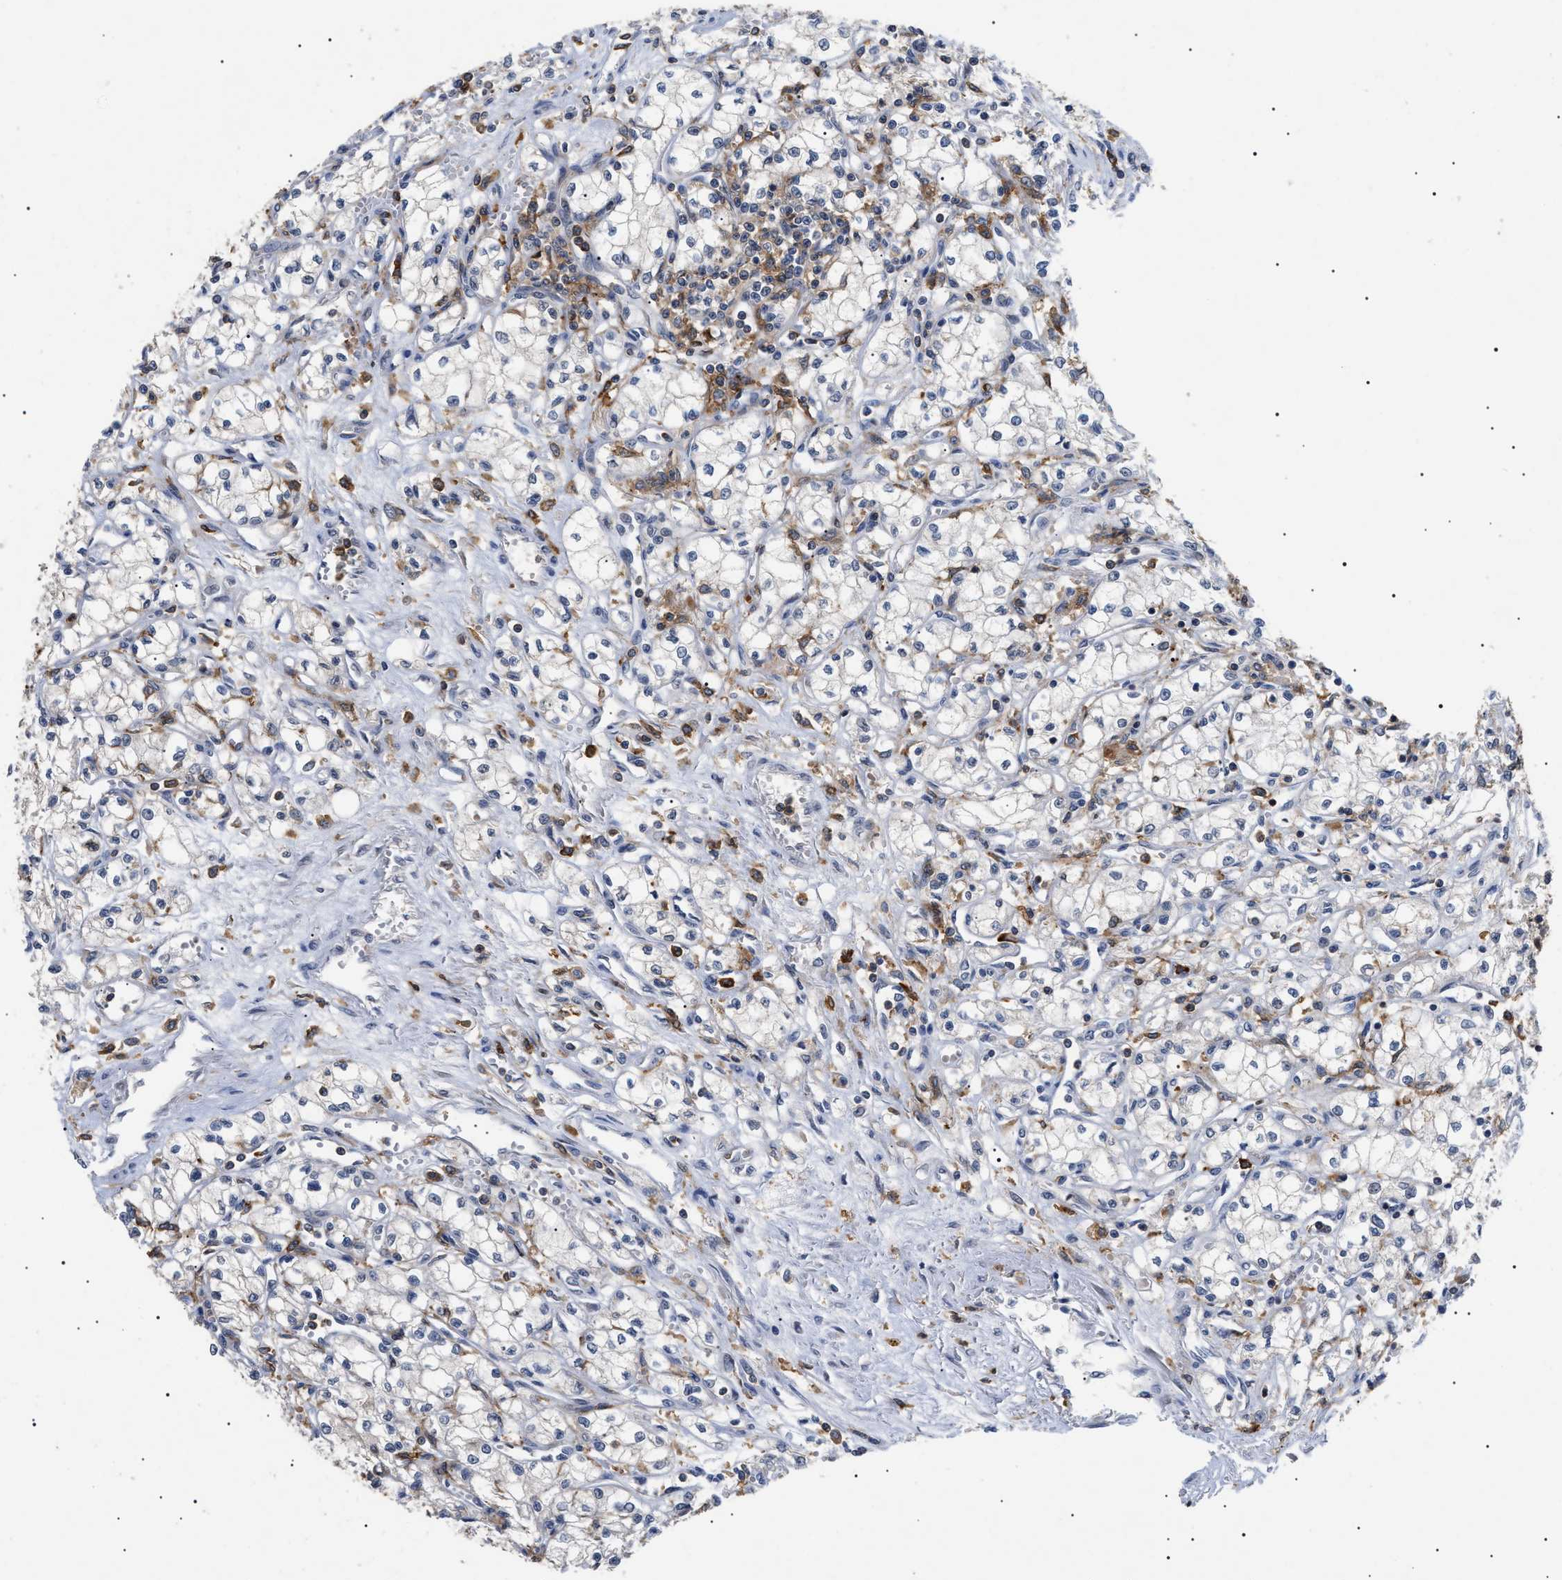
{"staining": {"intensity": "negative", "quantity": "none", "location": "none"}, "tissue": "renal cancer", "cell_type": "Tumor cells", "image_type": "cancer", "snomed": [{"axis": "morphology", "description": "Normal tissue, NOS"}, {"axis": "morphology", "description": "Adenocarcinoma, NOS"}, {"axis": "topography", "description": "Kidney"}], "caption": "Immunohistochemistry photomicrograph of human renal cancer (adenocarcinoma) stained for a protein (brown), which shows no staining in tumor cells.", "gene": "CD300A", "patient": {"sex": "male", "age": 59}}